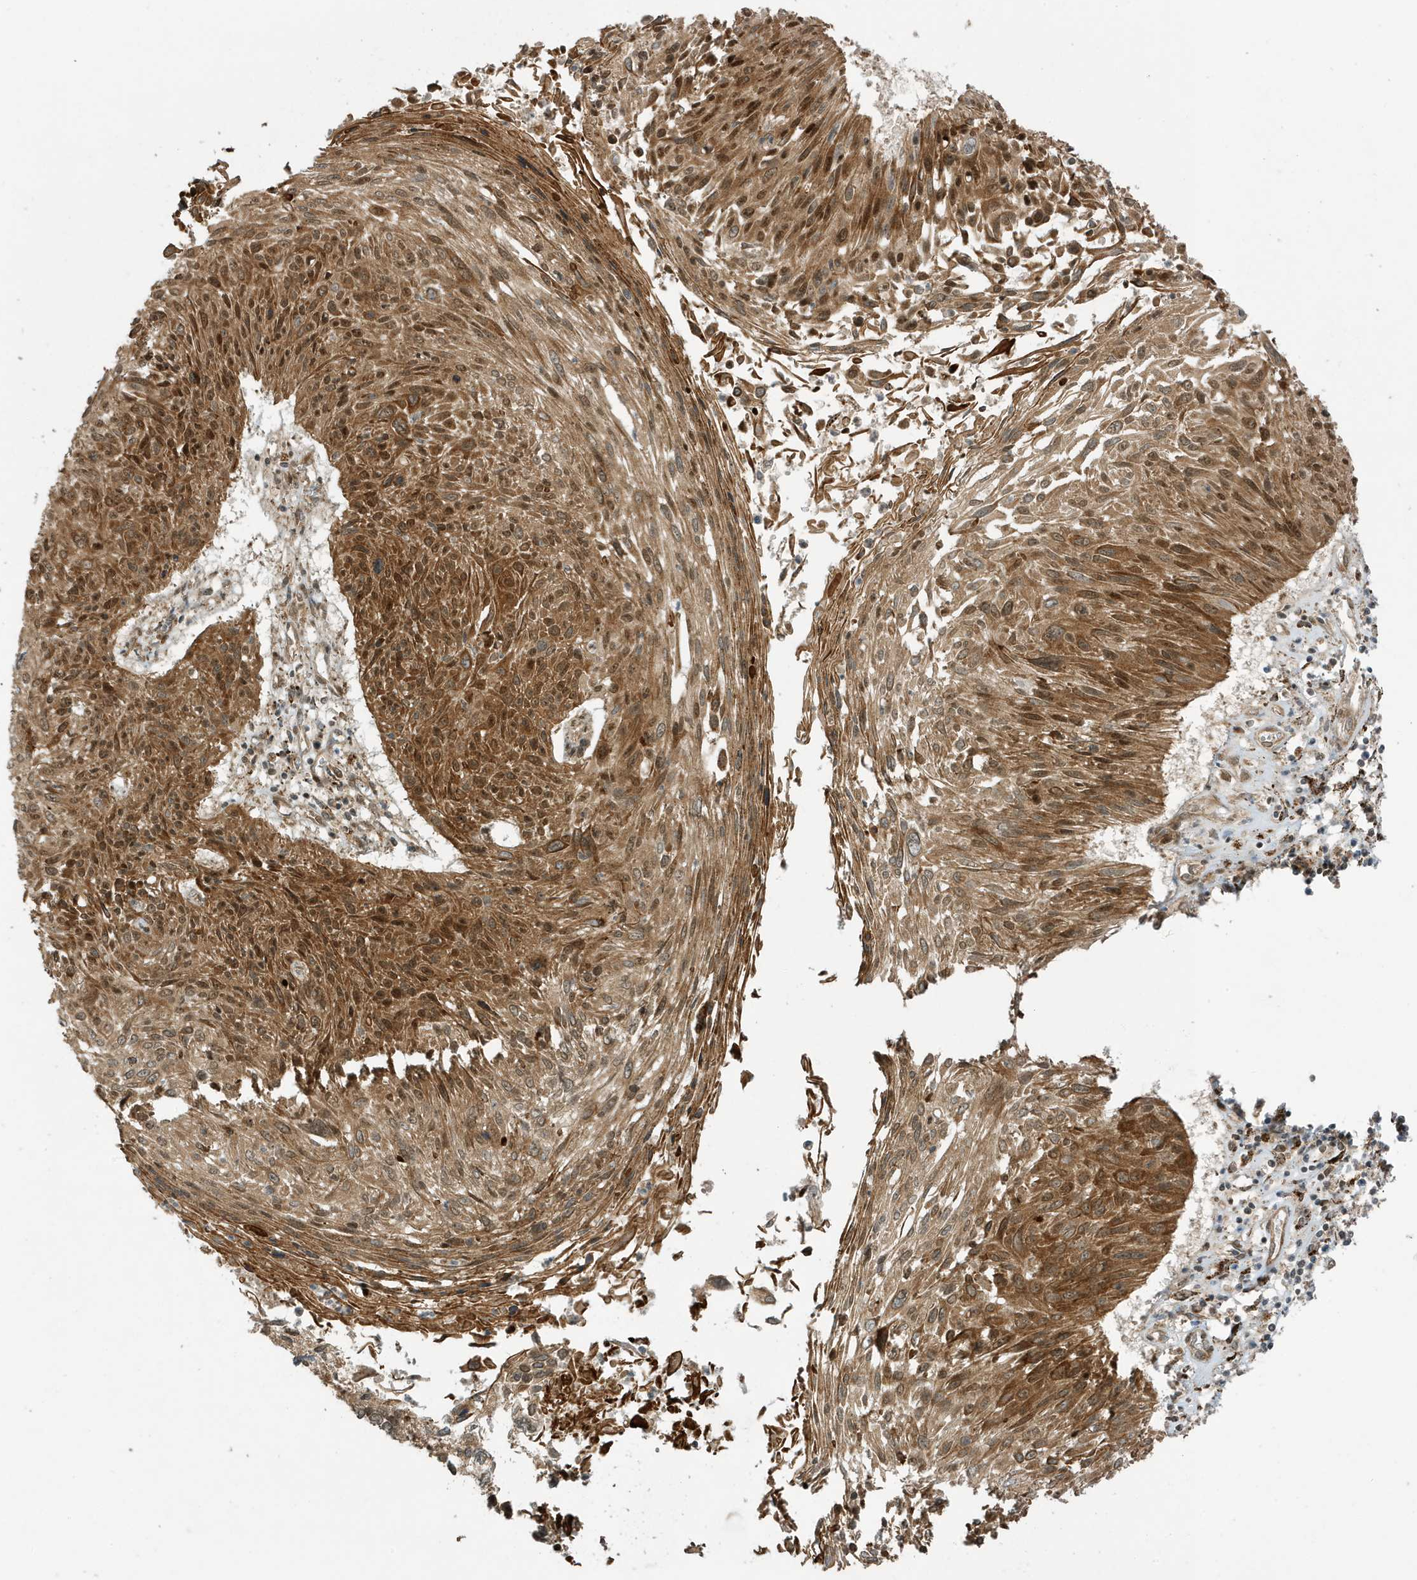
{"staining": {"intensity": "strong", "quantity": ">75%", "location": "cytoplasmic/membranous,nuclear"}, "tissue": "cervical cancer", "cell_type": "Tumor cells", "image_type": "cancer", "snomed": [{"axis": "morphology", "description": "Squamous cell carcinoma, NOS"}, {"axis": "topography", "description": "Cervix"}], "caption": "Protein expression analysis of squamous cell carcinoma (cervical) shows strong cytoplasmic/membranous and nuclear staining in approximately >75% of tumor cells.", "gene": "DHX36", "patient": {"sex": "female", "age": 51}}